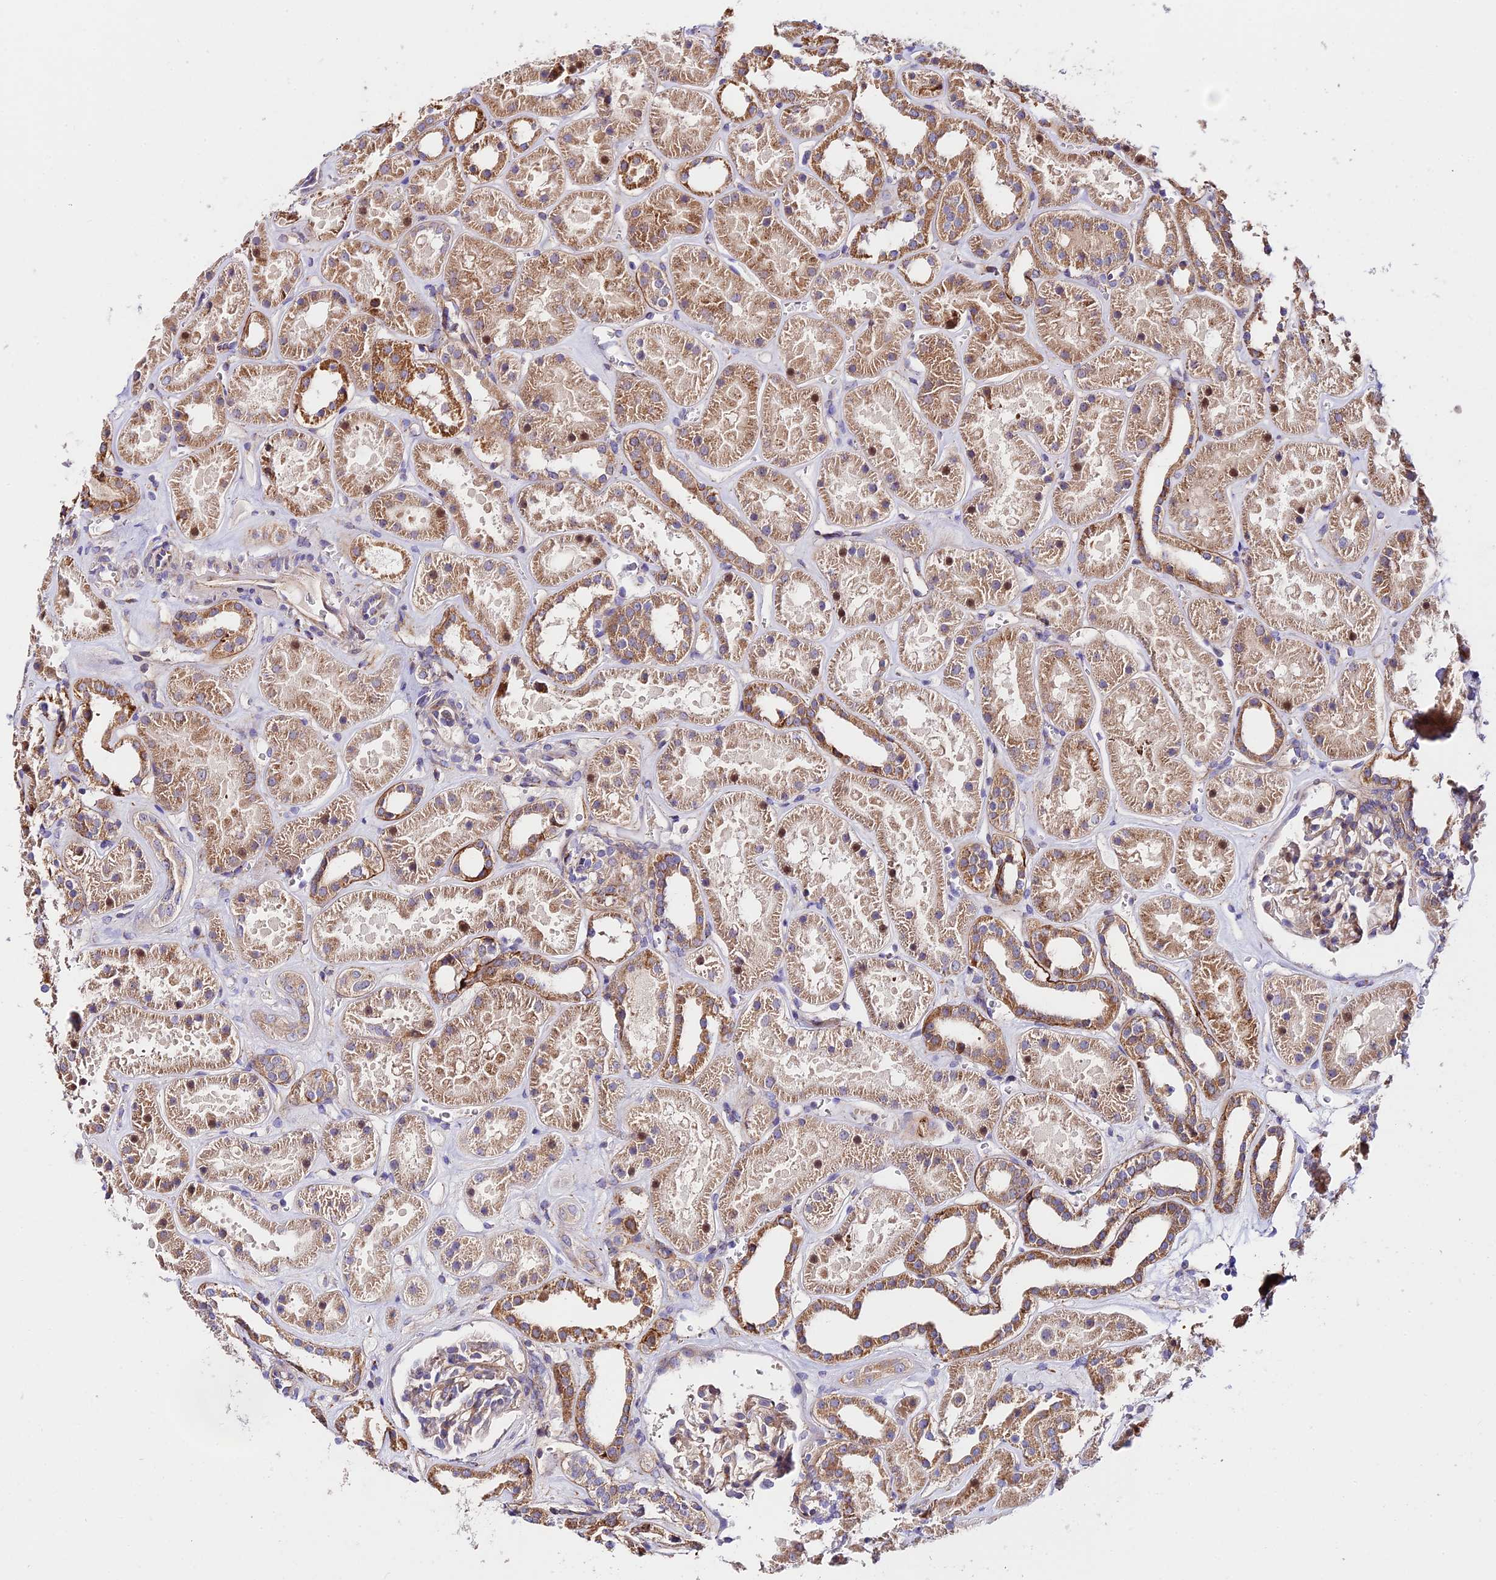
{"staining": {"intensity": "moderate", "quantity": "<25%", "location": "cytoplasmic/membranous"}, "tissue": "kidney", "cell_type": "Cells in glomeruli", "image_type": "normal", "snomed": [{"axis": "morphology", "description": "Normal tissue, NOS"}, {"axis": "topography", "description": "Kidney"}], "caption": "Immunohistochemical staining of unremarkable kidney shows <25% levels of moderate cytoplasmic/membranous protein expression in approximately <25% of cells in glomeruli.", "gene": "VPS13C", "patient": {"sex": "female", "age": 41}}